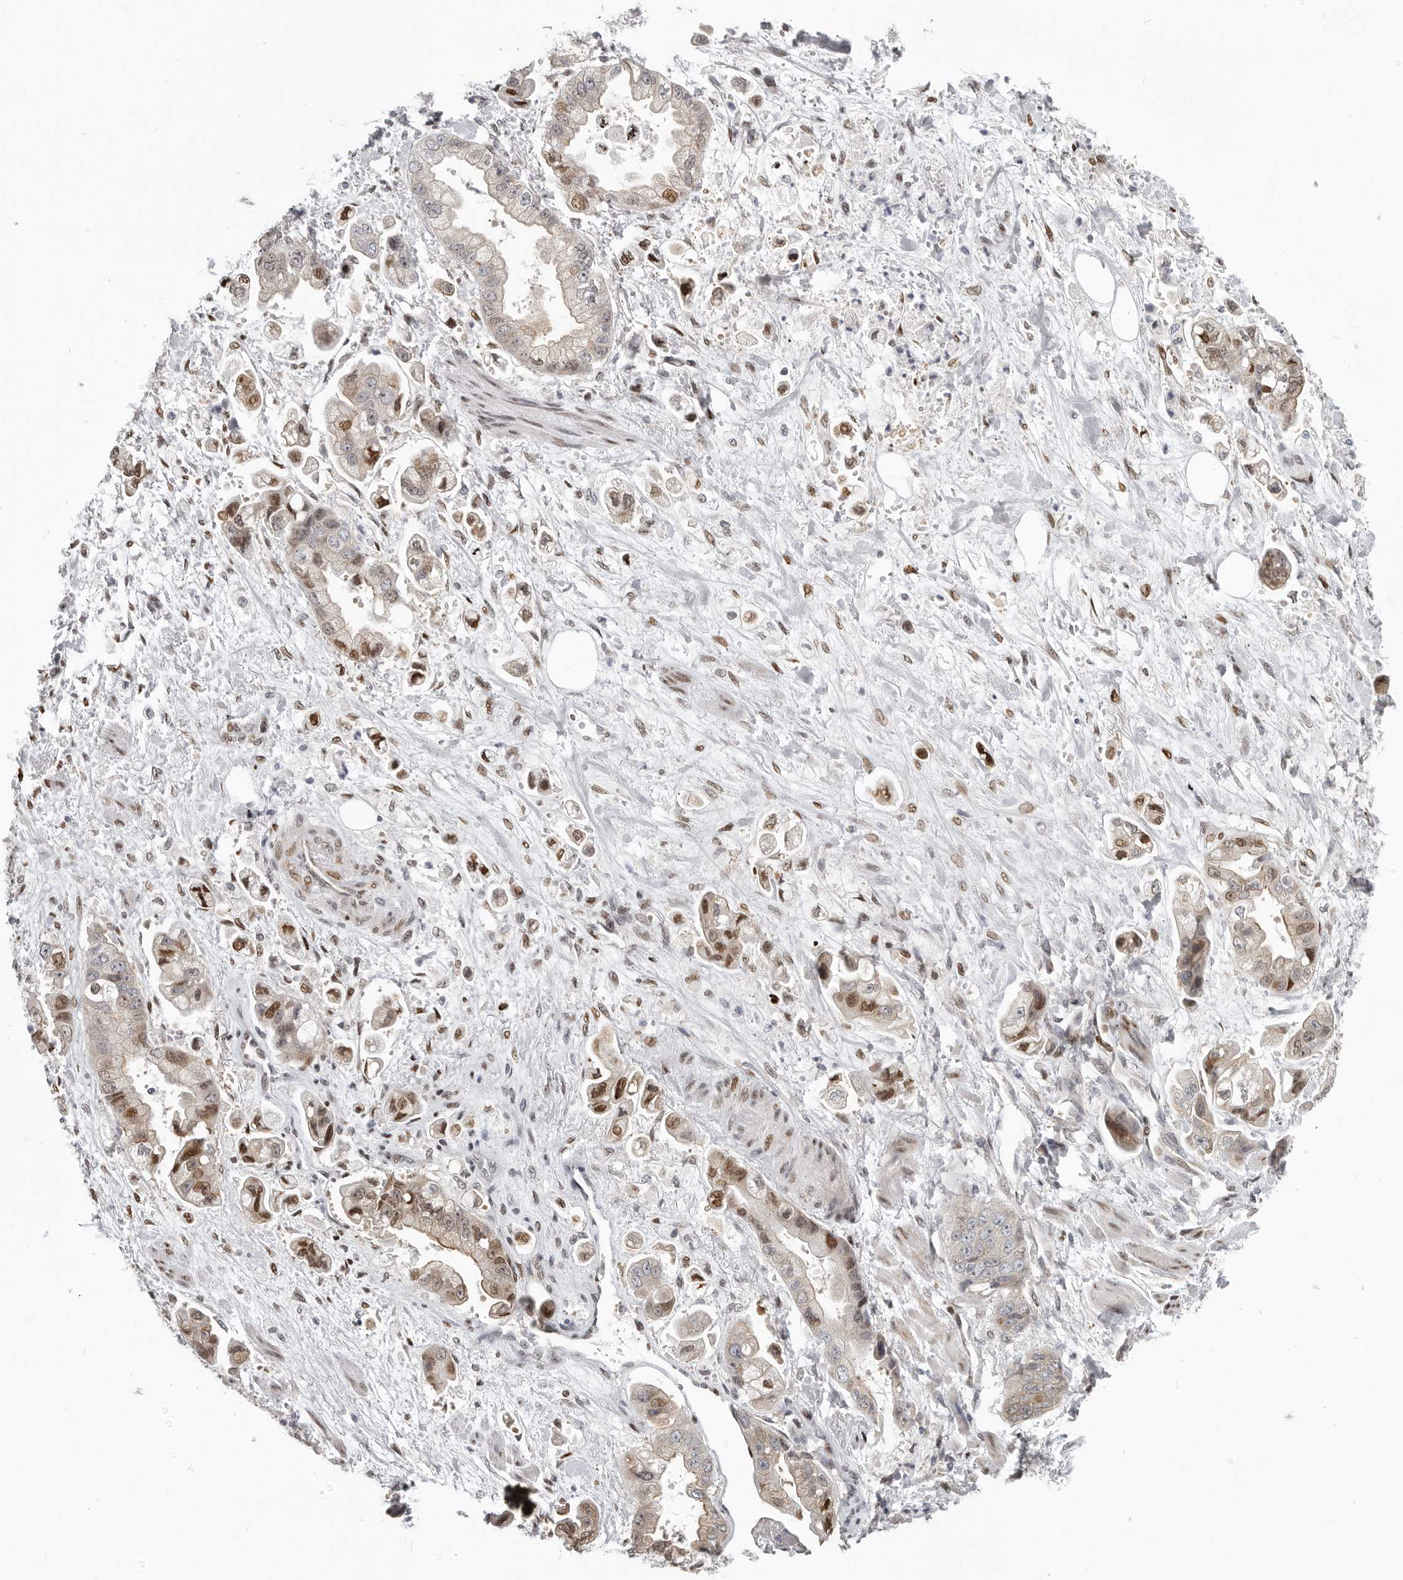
{"staining": {"intensity": "moderate", "quantity": "25%-75%", "location": "nuclear"}, "tissue": "stomach cancer", "cell_type": "Tumor cells", "image_type": "cancer", "snomed": [{"axis": "morphology", "description": "Adenocarcinoma, NOS"}, {"axis": "topography", "description": "Stomach"}], "caption": "High-power microscopy captured an immunohistochemistry (IHC) micrograph of stomach adenocarcinoma, revealing moderate nuclear staining in about 25%-75% of tumor cells.", "gene": "SRP19", "patient": {"sex": "male", "age": 62}}